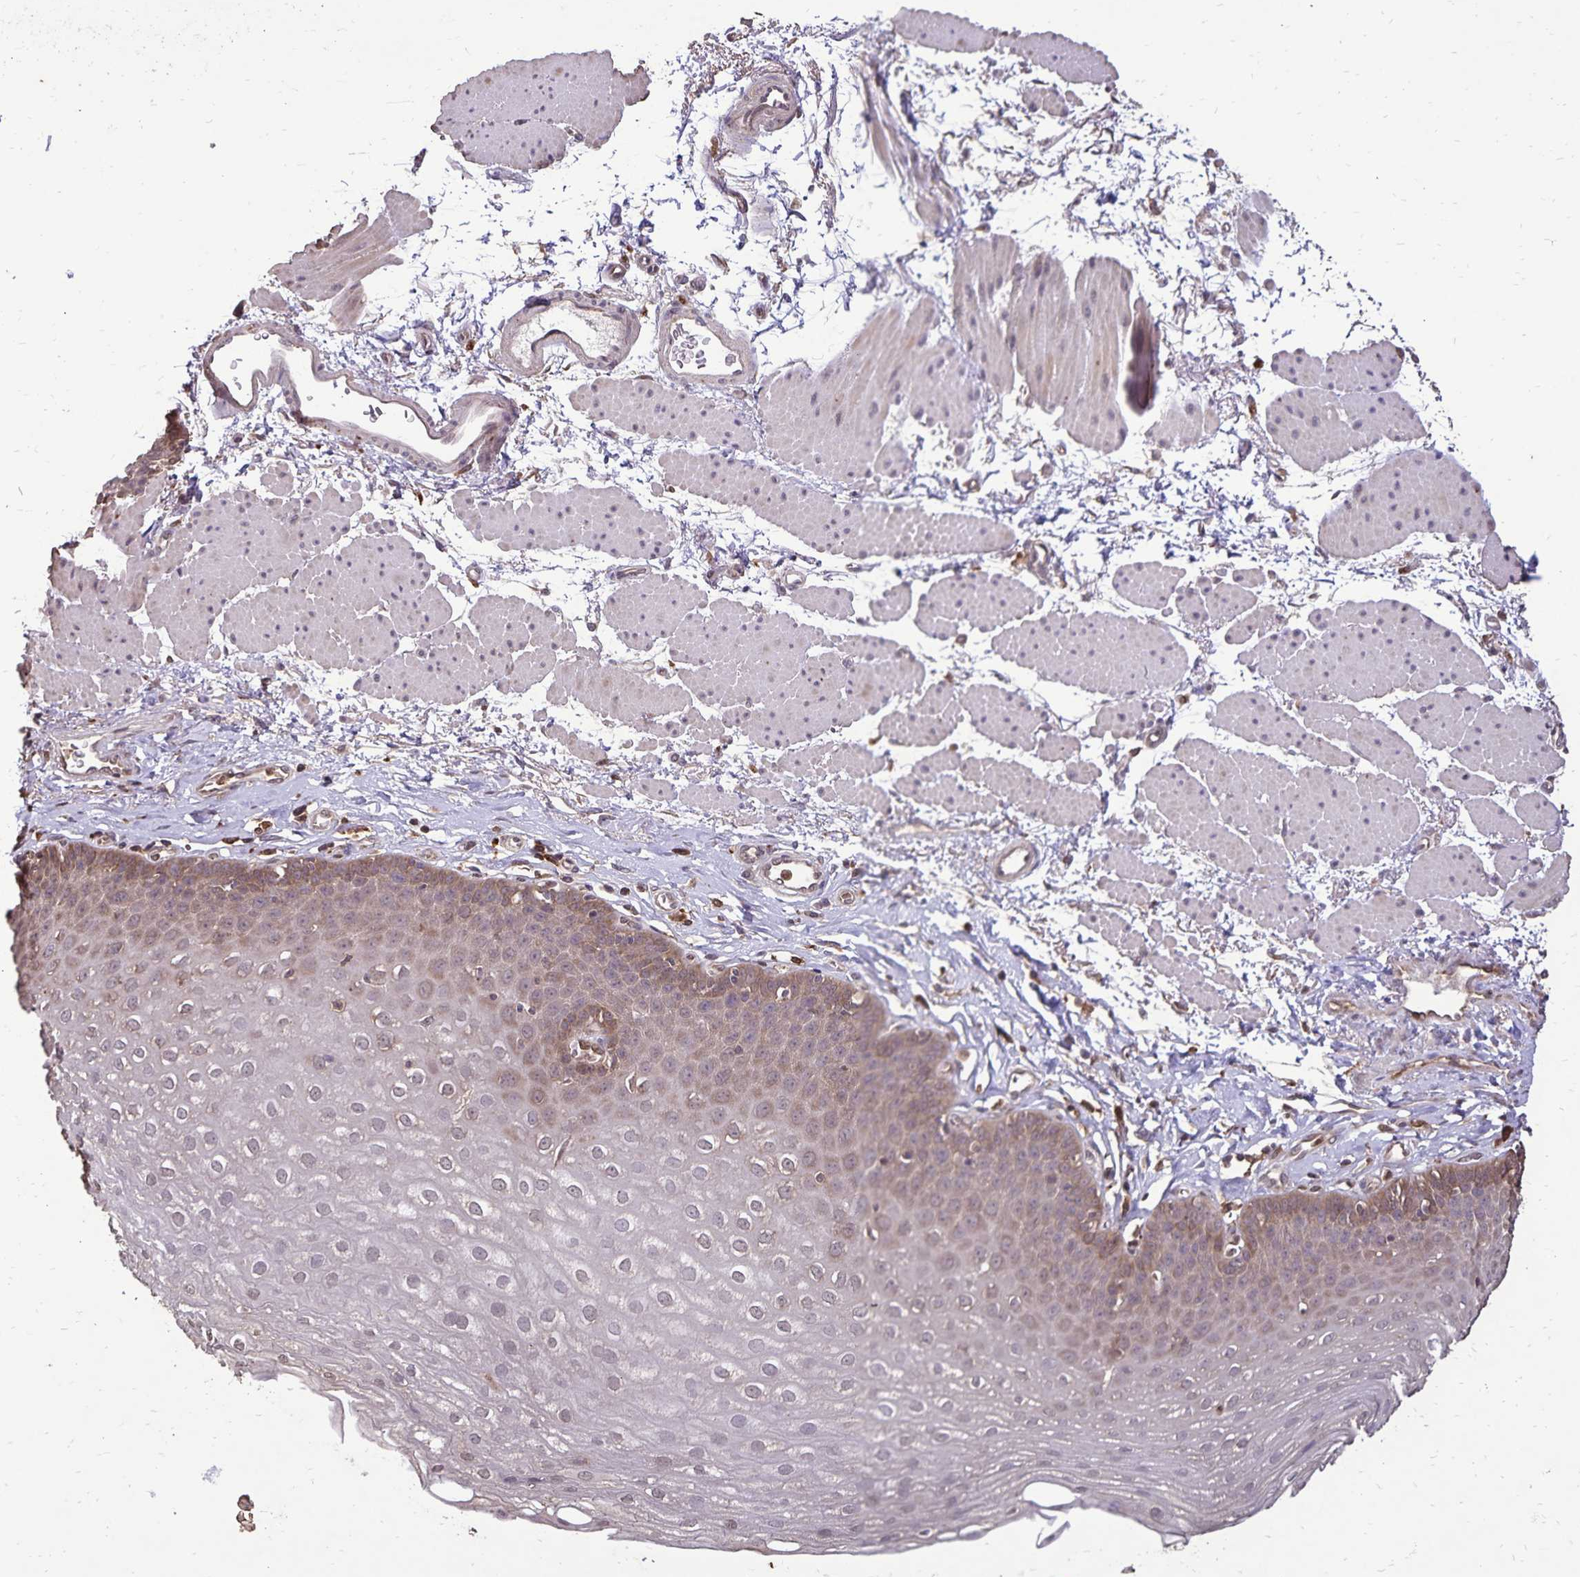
{"staining": {"intensity": "weak", "quantity": "25%-75%", "location": "cytoplasmic/membranous"}, "tissue": "esophagus", "cell_type": "Squamous epithelial cells", "image_type": "normal", "snomed": [{"axis": "morphology", "description": "Normal tissue, NOS"}, {"axis": "topography", "description": "Esophagus"}], "caption": "Human esophagus stained for a protein (brown) demonstrates weak cytoplasmic/membranous positive staining in about 25%-75% of squamous epithelial cells.", "gene": "CHMP1B", "patient": {"sex": "female", "age": 81}}